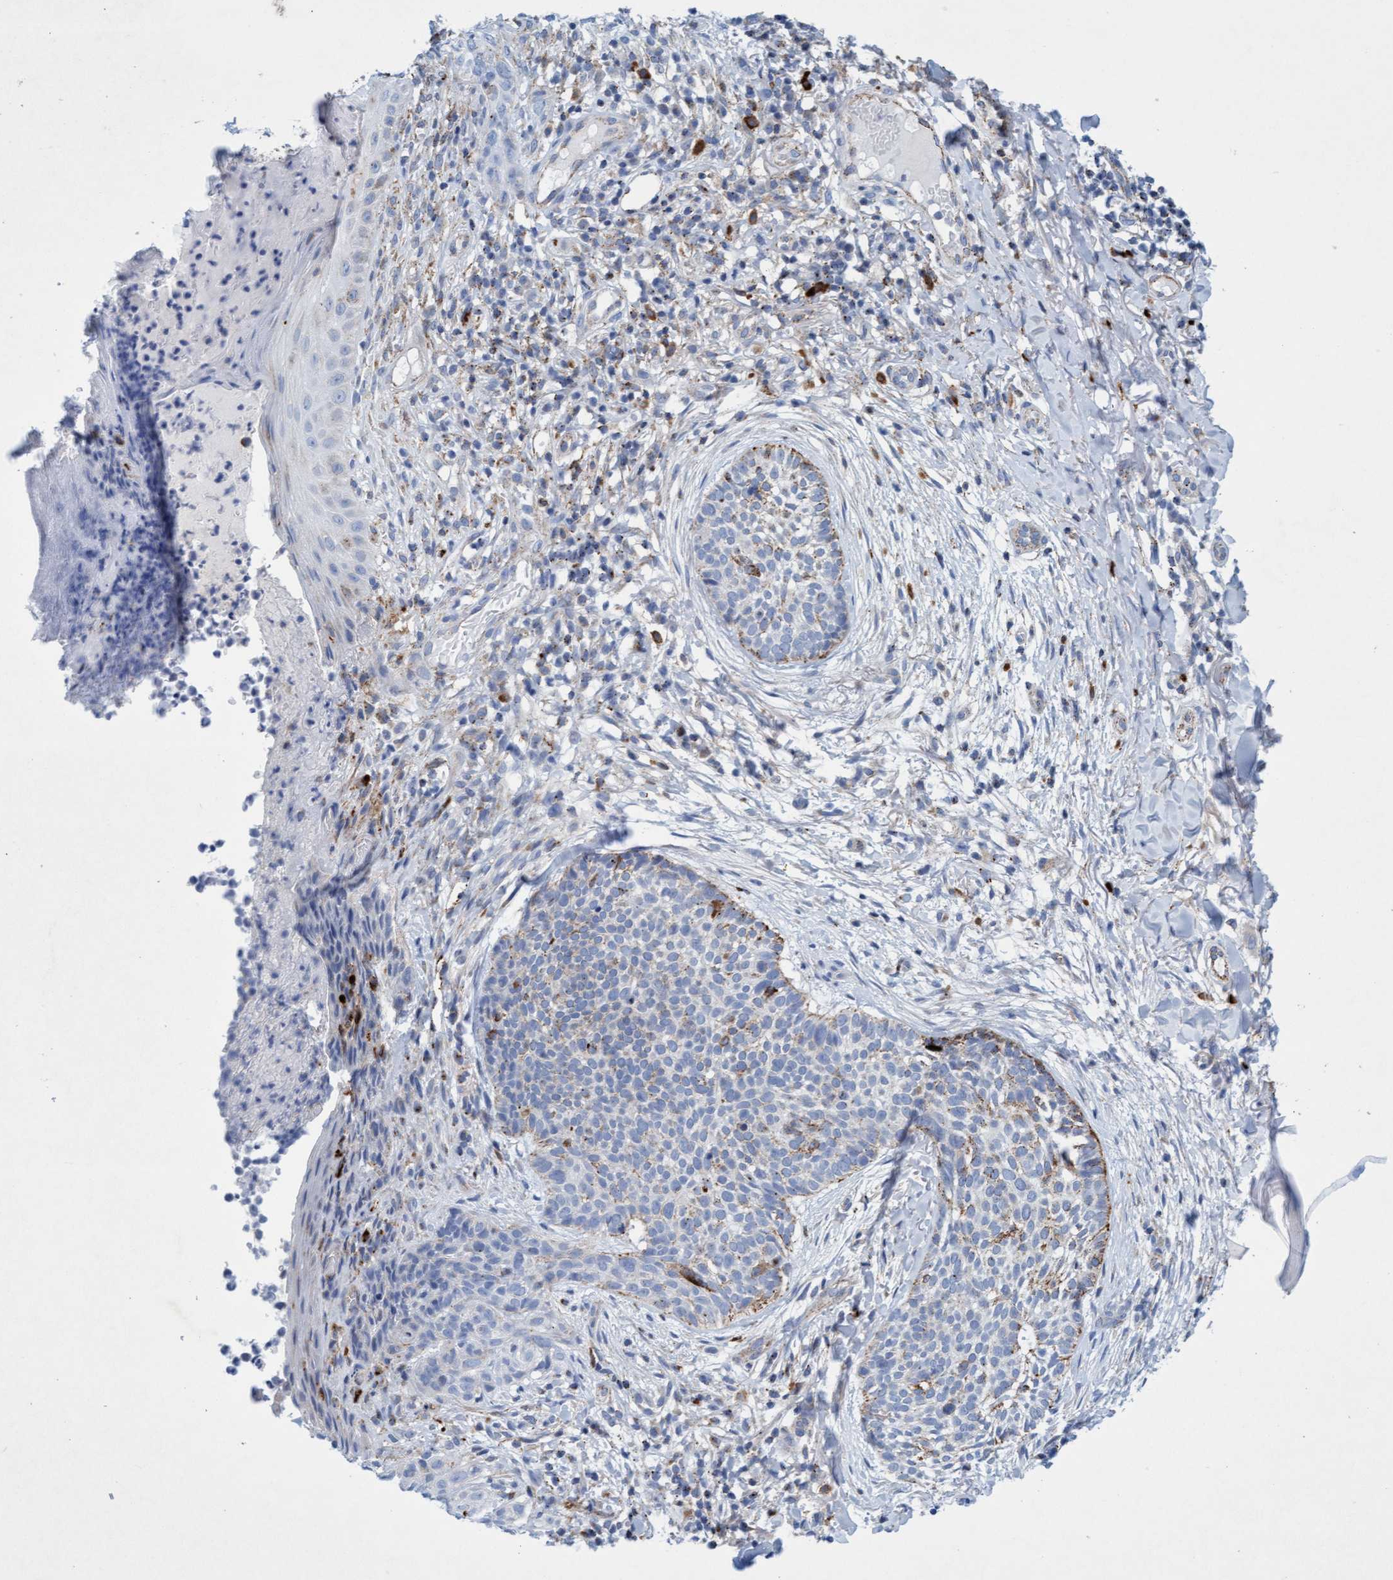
{"staining": {"intensity": "weak", "quantity": "<25%", "location": "cytoplasmic/membranous"}, "tissue": "skin cancer", "cell_type": "Tumor cells", "image_type": "cancer", "snomed": [{"axis": "morphology", "description": "Normal tissue, NOS"}, {"axis": "morphology", "description": "Basal cell carcinoma"}, {"axis": "topography", "description": "Skin"}], "caption": "Immunohistochemistry photomicrograph of neoplastic tissue: human skin basal cell carcinoma stained with DAB (3,3'-diaminobenzidine) exhibits no significant protein staining in tumor cells. Brightfield microscopy of immunohistochemistry (IHC) stained with DAB (brown) and hematoxylin (blue), captured at high magnification.", "gene": "SGSH", "patient": {"sex": "male", "age": 67}}